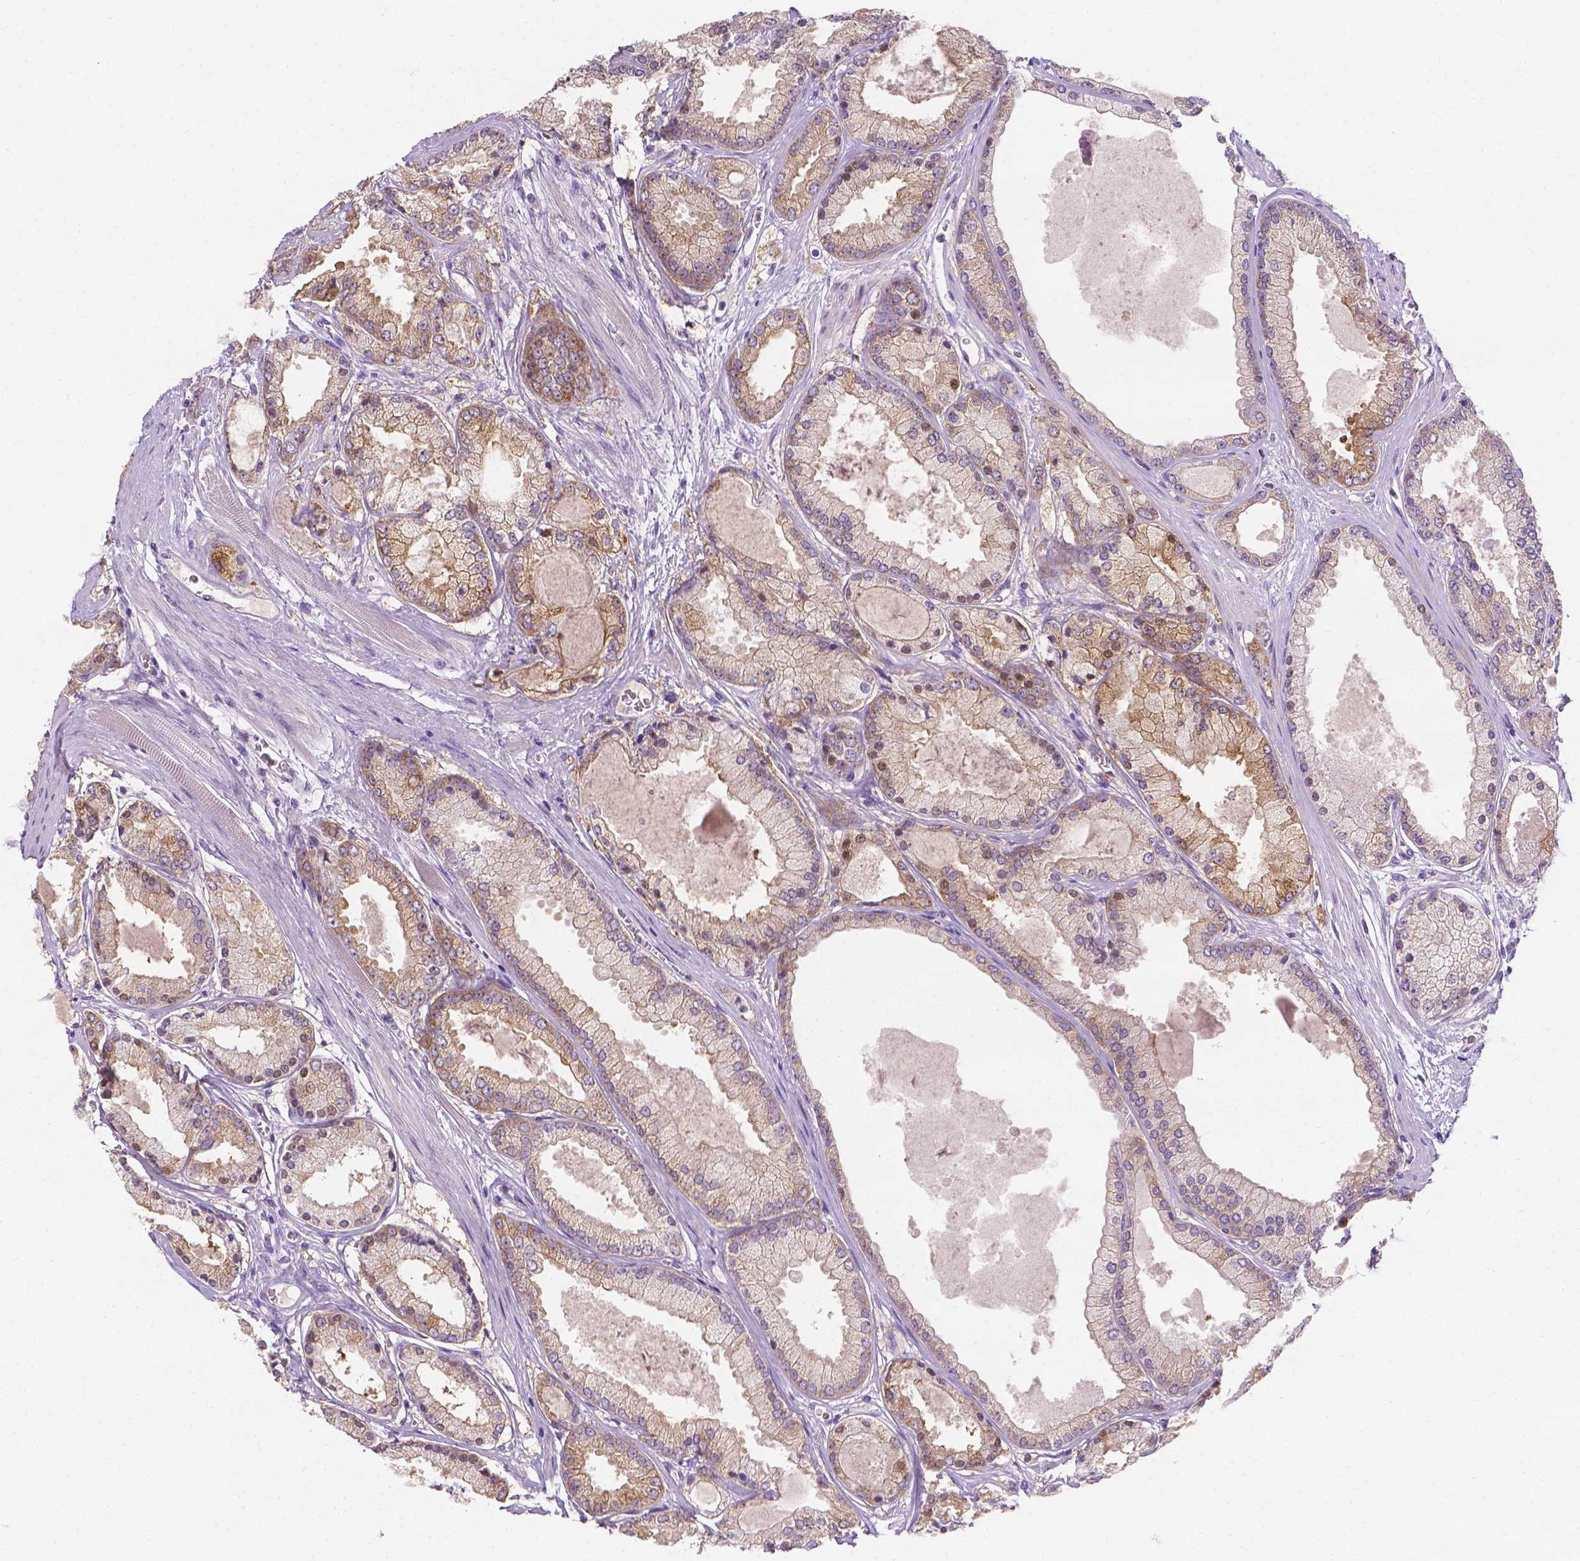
{"staining": {"intensity": "moderate", "quantity": "<25%", "location": "cytoplasmic/membranous"}, "tissue": "prostate cancer", "cell_type": "Tumor cells", "image_type": "cancer", "snomed": [{"axis": "morphology", "description": "Adenocarcinoma, High grade"}, {"axis": "topography", "description": "Prostate"}], "caption": "There is low levels of moderate cytoplasmic/membranous positivity in tumor cells of prostate cancer, as demonstrated by immunohistochemical staining (brown color).", "gene": "FASN", "patient": {"sex": "male", "age": 67}}